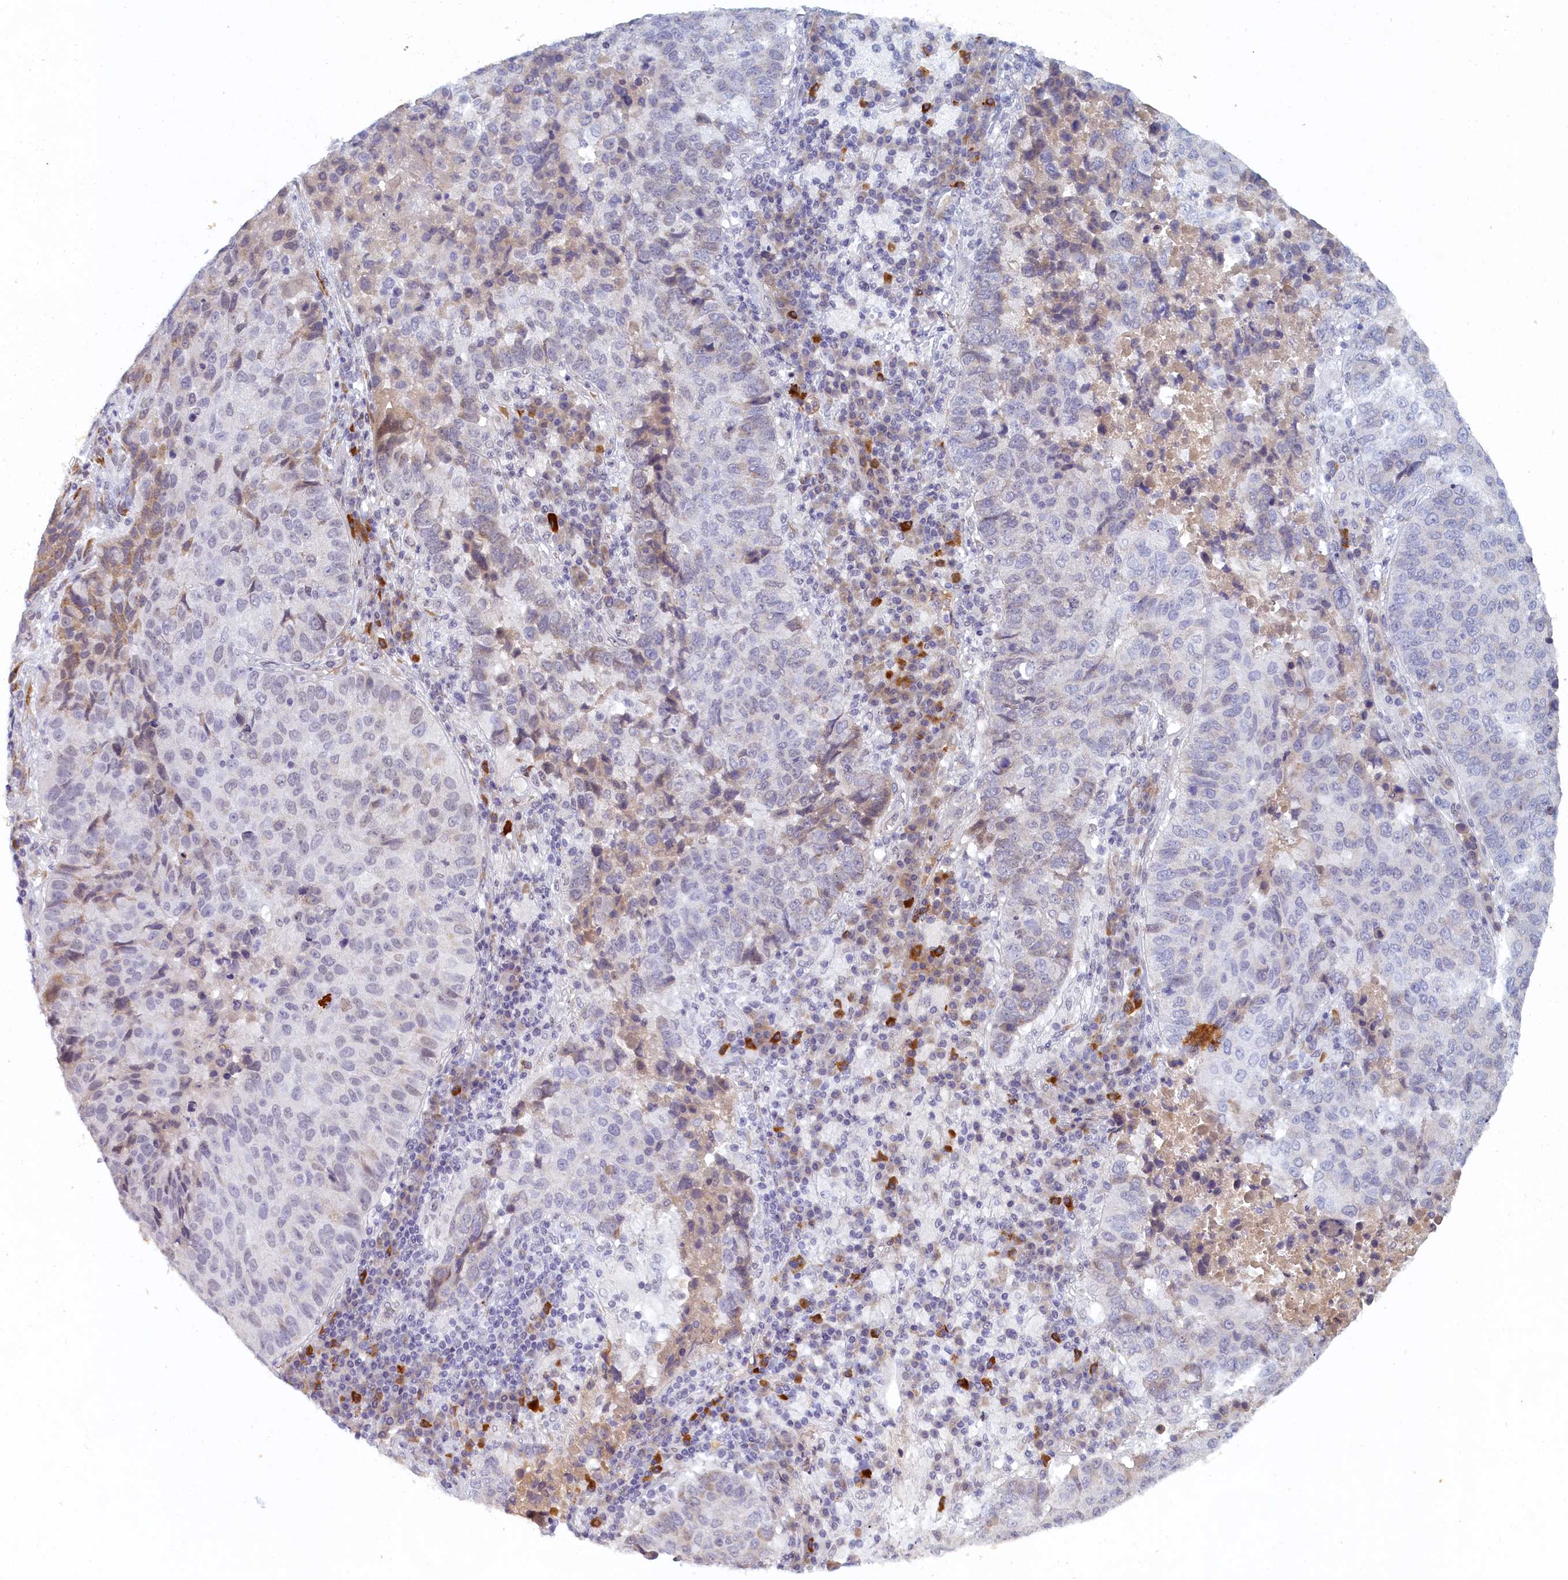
{"staining": {"intensity": "negative", "quantity": "none", "location": "none"}, "tissue": "lung cancer", "cell_type": "Tumor cells", "image_type": "cancer", "snomed": [{"axis": "morphology", "description": "Squamous cell carcinoma, NOS"}, {"axis": "topography", "description": "Lung"}], "caption": "Immunohistochemistry (IHC) micrograph of neoplastic tissue: lung squamous cell carcinoma stained with DAB (3,3'-diaminobenzidine) displays no significant protein positivity in tumor cells.", "gene": "DNAJC17", "patient": {"sex": "male", "age": 73}}